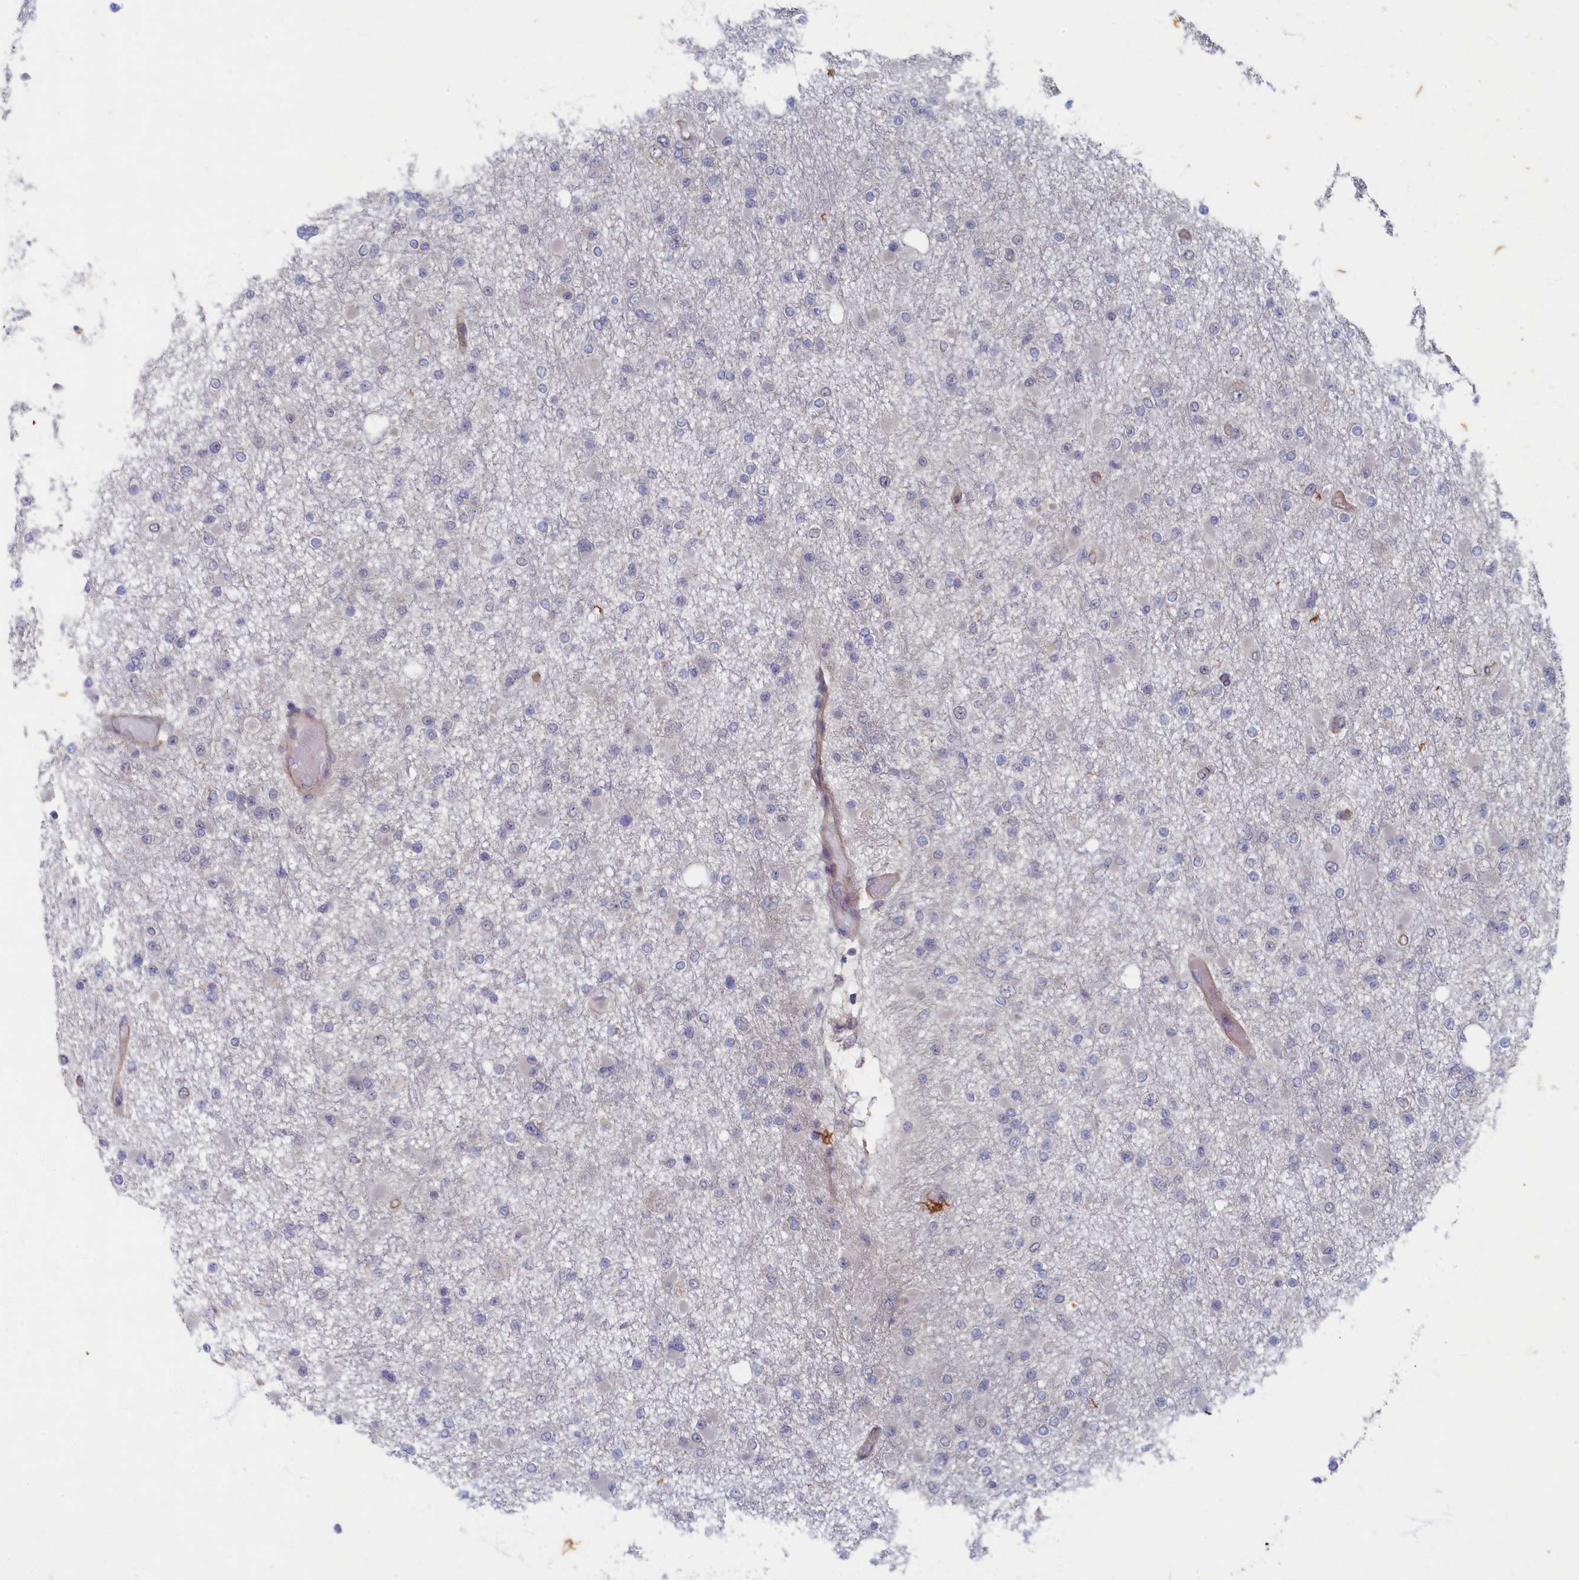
{"staining": {"intensity": "negative", "quantity": "none", "location": "none"}, "tissue": "glioma", "cell_type": "Tumor cells", "image_type": "cancer", "snomed": [{"axis": "morphology", "description": "Glioma, malignant, Low grade"}, {"axis": "topography", "description": "Brain"}], "caption": "There is no significant staining in tumor cells of low-grade glioma (malignant). Nuclei are stained in blue.", "gene": "WDR59", "patient": {"sex": "female", "age": 22}}